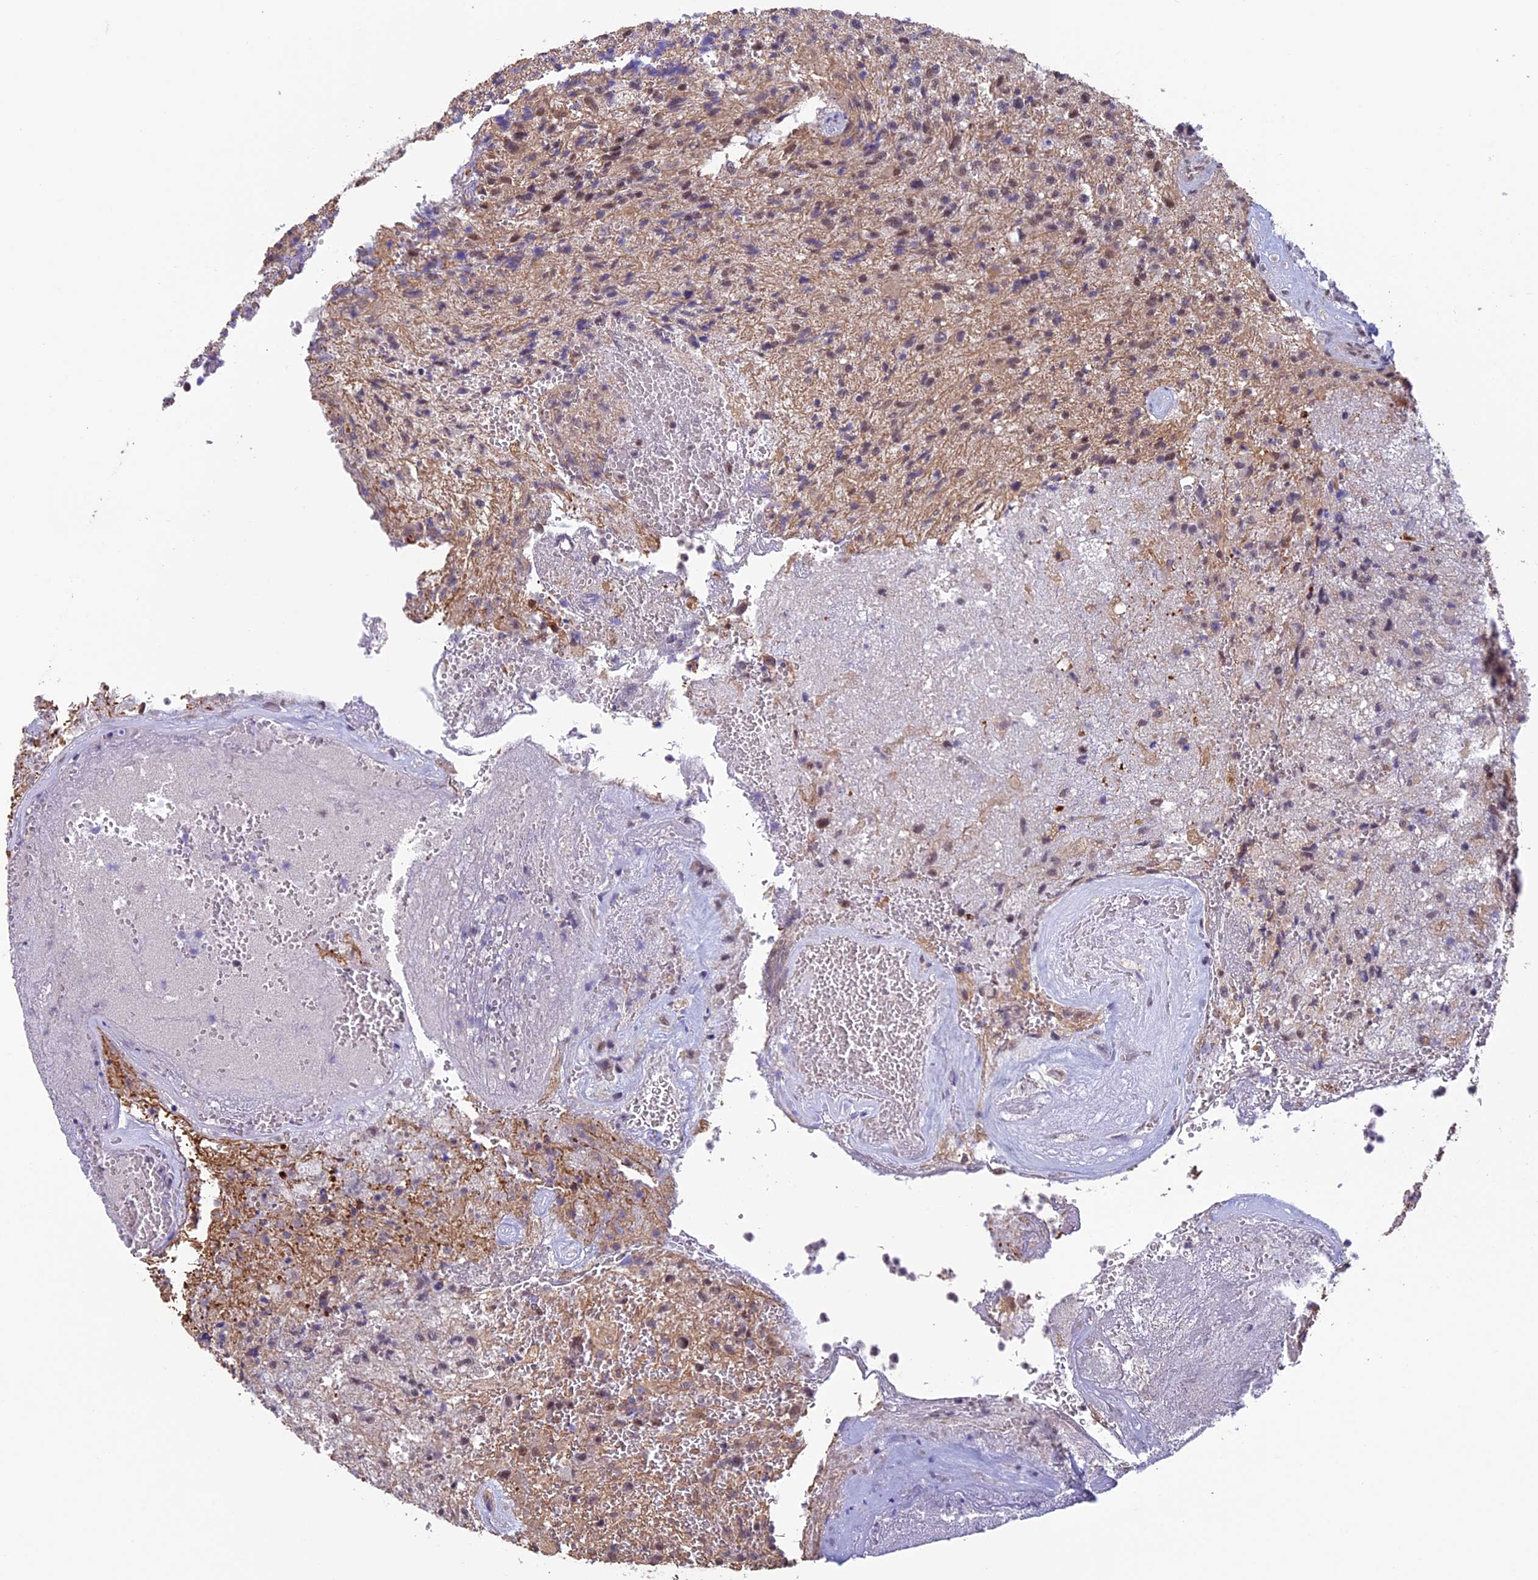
{"staining": {"intensity": "moderate", "quantity": "<25%", "location": "nuclear"}, "tissue": "glioma", "cell_type": "Tumor cells", "image_type": "cancer", "snomed": [{"axis": "morphology", "description": "Glioma, malignant, High grade"}, {"axis": "topography", "description": "Brain"}], "caption": "Brown immunohistochemical staining in glioma exhibits moderate nuclear staining in about <25% of tumor cells.", "gene": "RNF40", "patient": {"sex": "male", "age": 56}}